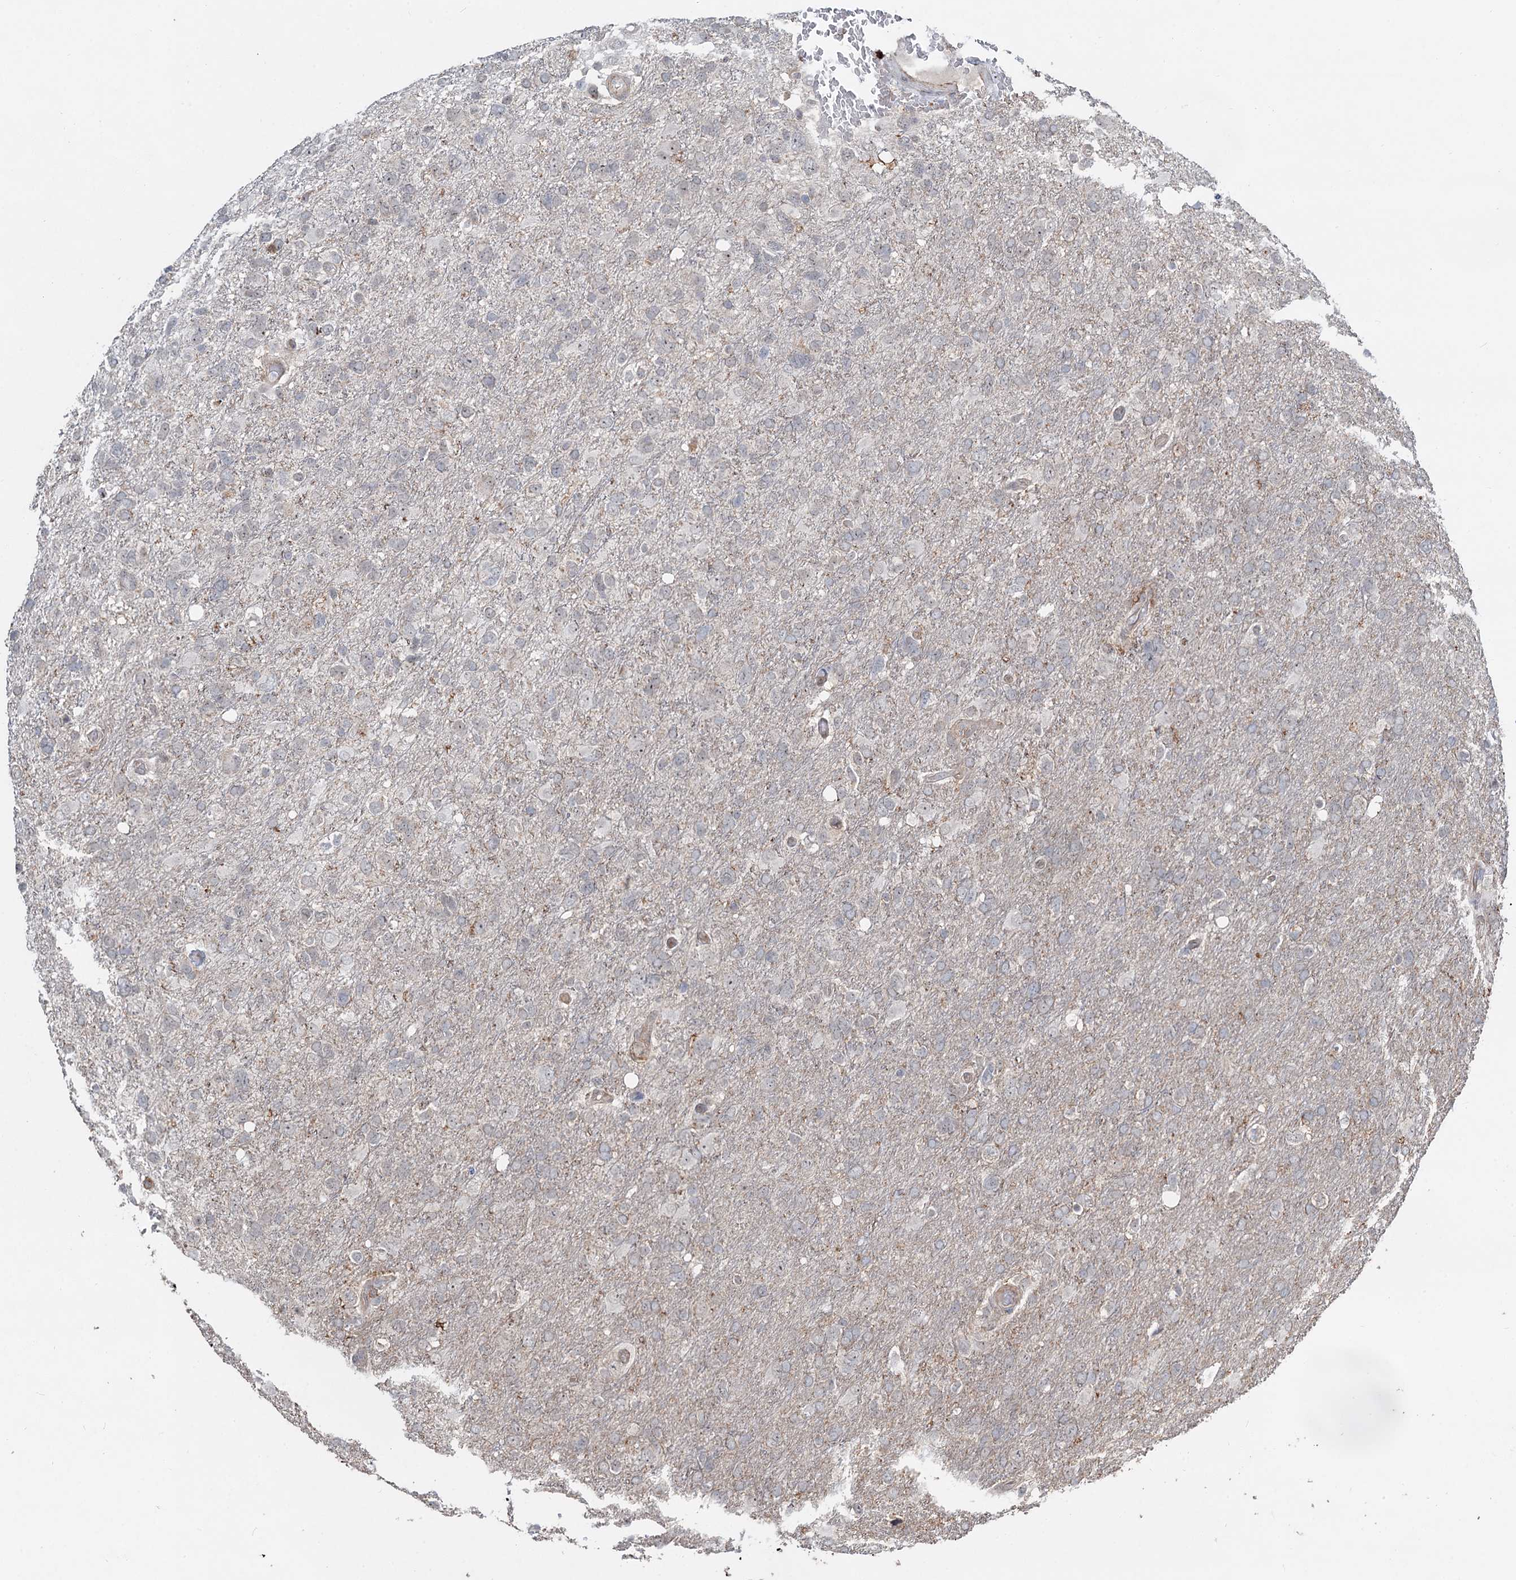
{"staining": {"intensity": "negative", "quantity": "none", "location": "none"}, "tissue": "glioma", "cell_type": "Tumor cells", "image_type": "cancer", "snomed": [{"axis": "morphology", "description": "Glioma, malignant, High grade"}, {"axis": "topography", "description": "Brain"}], "caption": "Immunohistochemistry (IHC) image of glioma stained for a protein (brown), which demonstrates no expression in tumor cells.", "gene": "TMA16", "patient": {"sex": "male", "age": 61}}